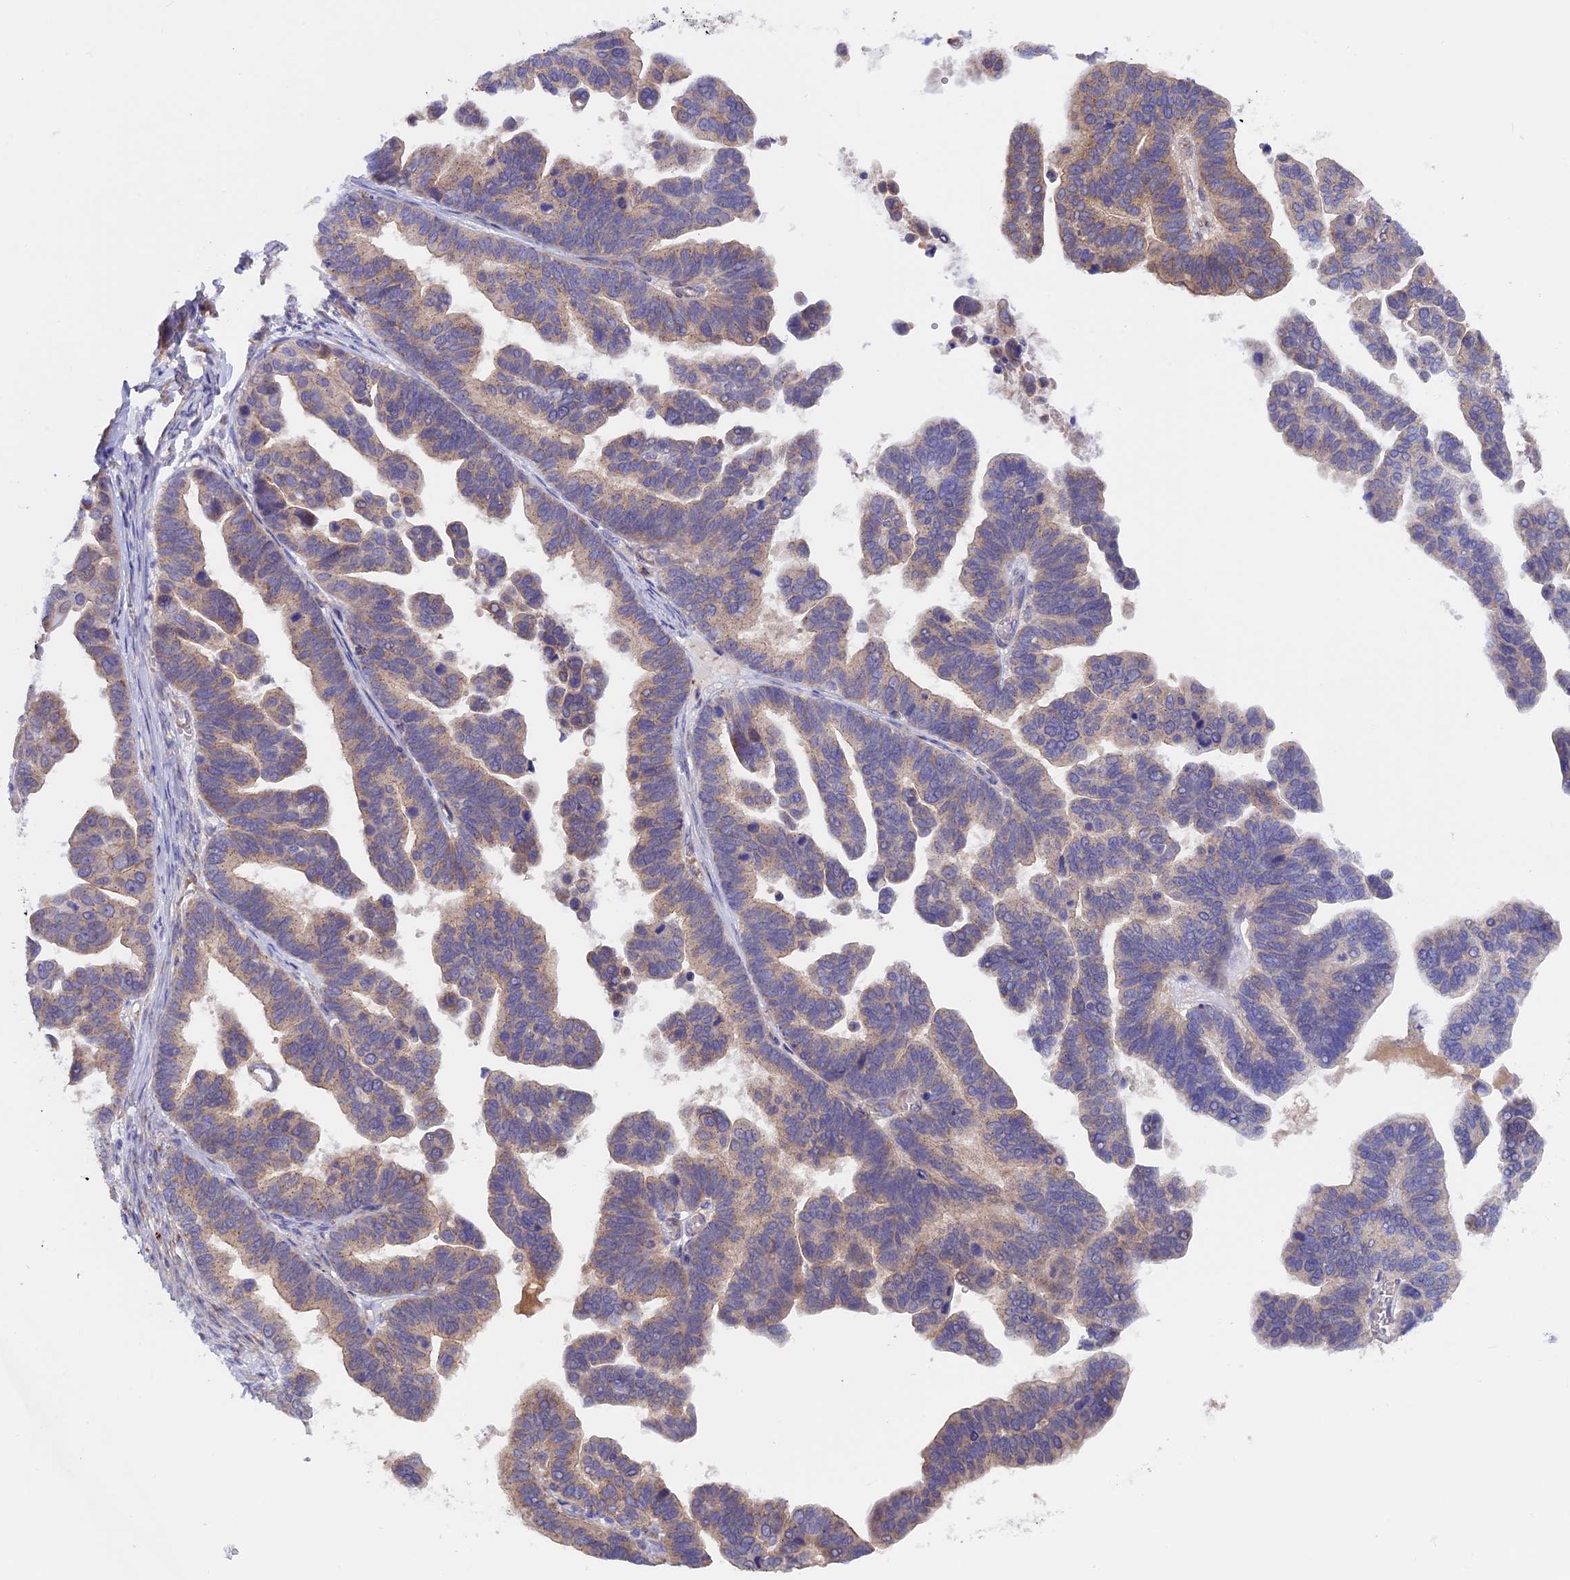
{"staining": {"intensity": "moderate", "quantity": ">75%", "location": "cytoplasmic/membranous"}, "tissue": "ovarian cancer", "cell_type": "Tumor cells", "image_type": "cancer", "snomed": [{"axis": "morphology", "description": "Cystadenocarcinoma, serous, NOS"}, {"axis": "topography", "description": "Ovary"}], "caption": "Moderate cytoplasmic/membranous positivity is identified in approximately >75% of tumor cells in ovarian cancer (serous cystadenocarcinoma).", "gene": "ETFDH", "patient": {"sex": "female", "age": 56}}